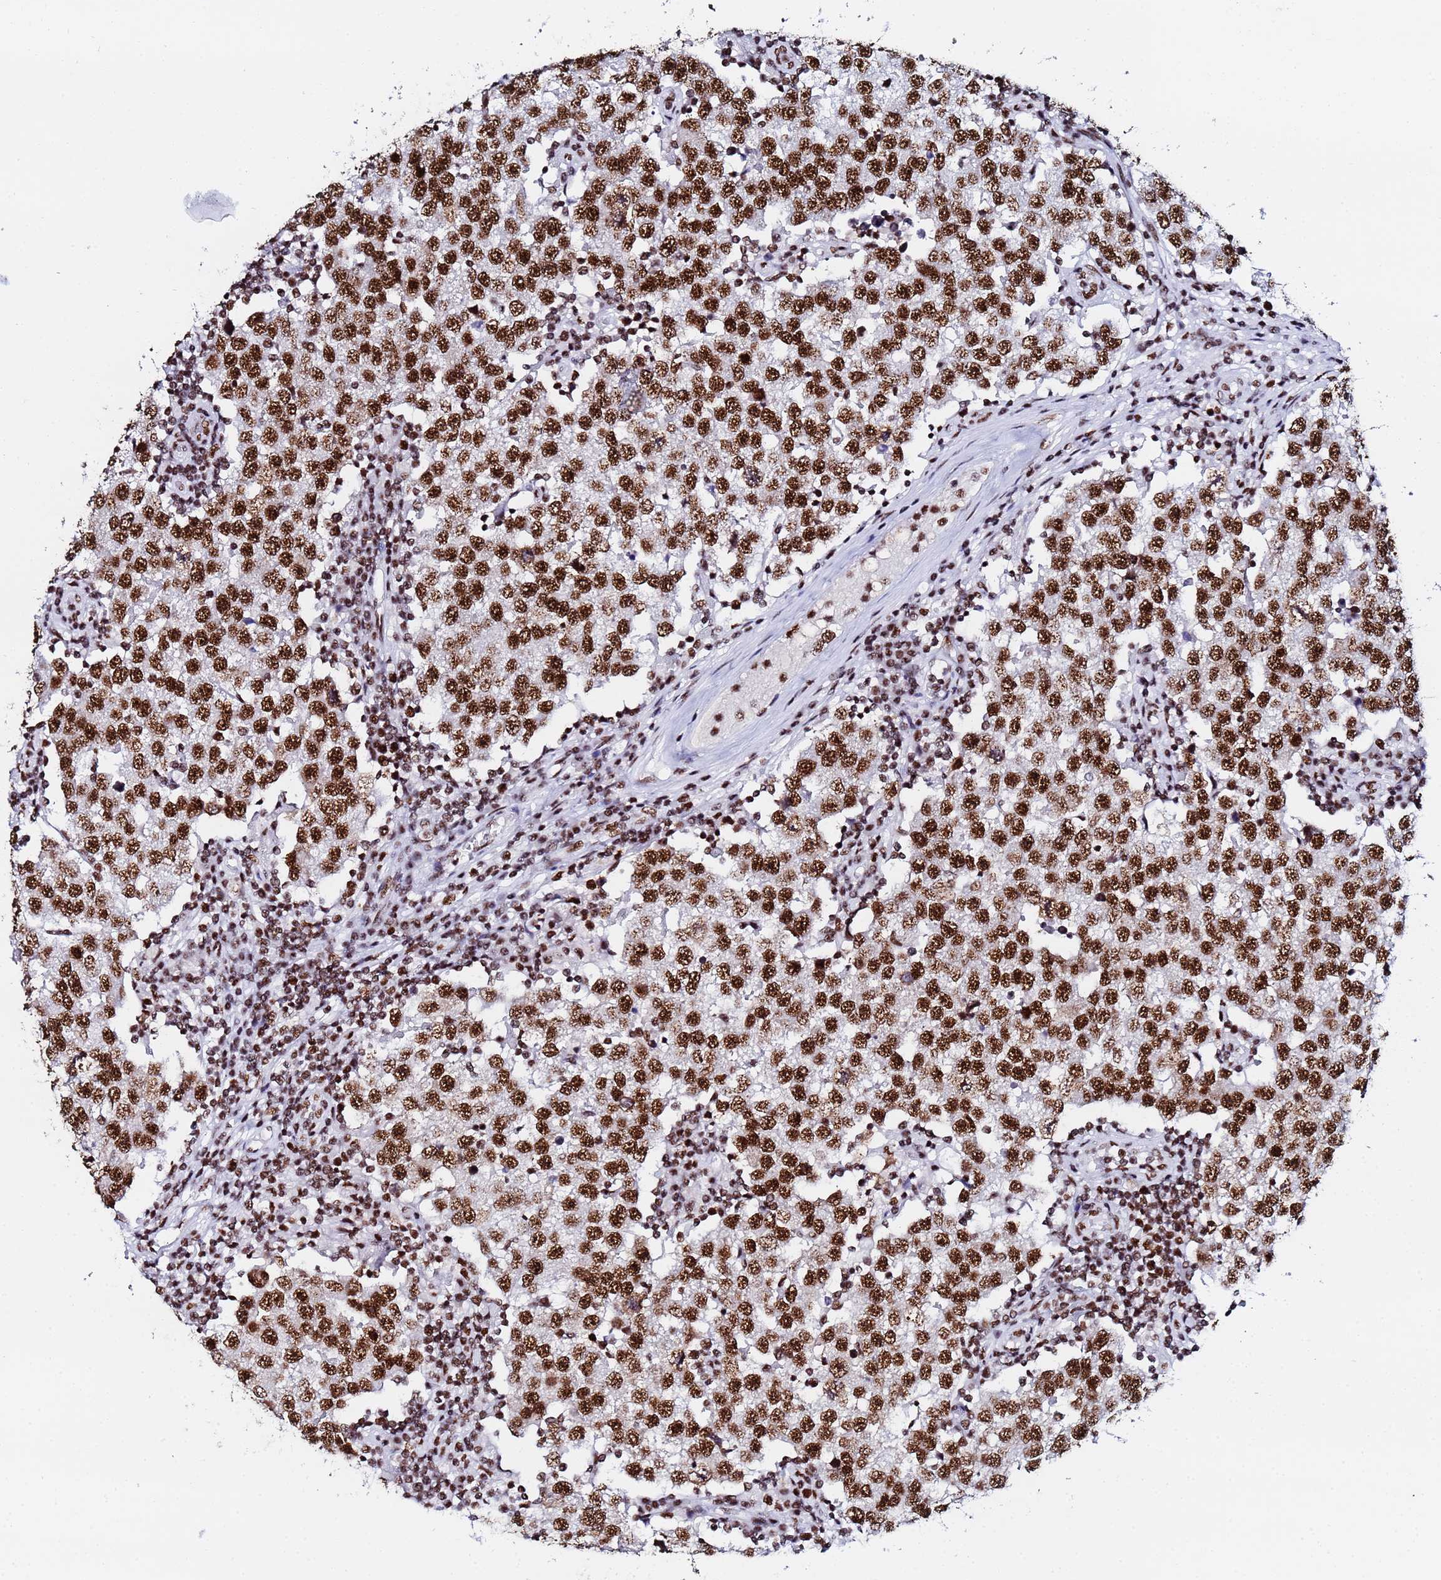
{"staining": {"intensity": "strong", "quantity": ">75%", "location": "nuclear"}, "tissue": "testis cancer", "cell_type": "Tumor cells", "image_type": "cancer", "snomed": [{"axis": "morphology", "description": "Seminoma, NOS"}, {"axis": "topography", "description": "Testis"}], "caption": "Protein staining by IHC displays strong nuclear expression in approximately >75% of tumor cells in testis cancer (seminoma). (brown staining indicates protein expression, while blue staining denotes nuclei).", "gene": "SNRPA1", "patient": {"sex": "male", "age": 34}}